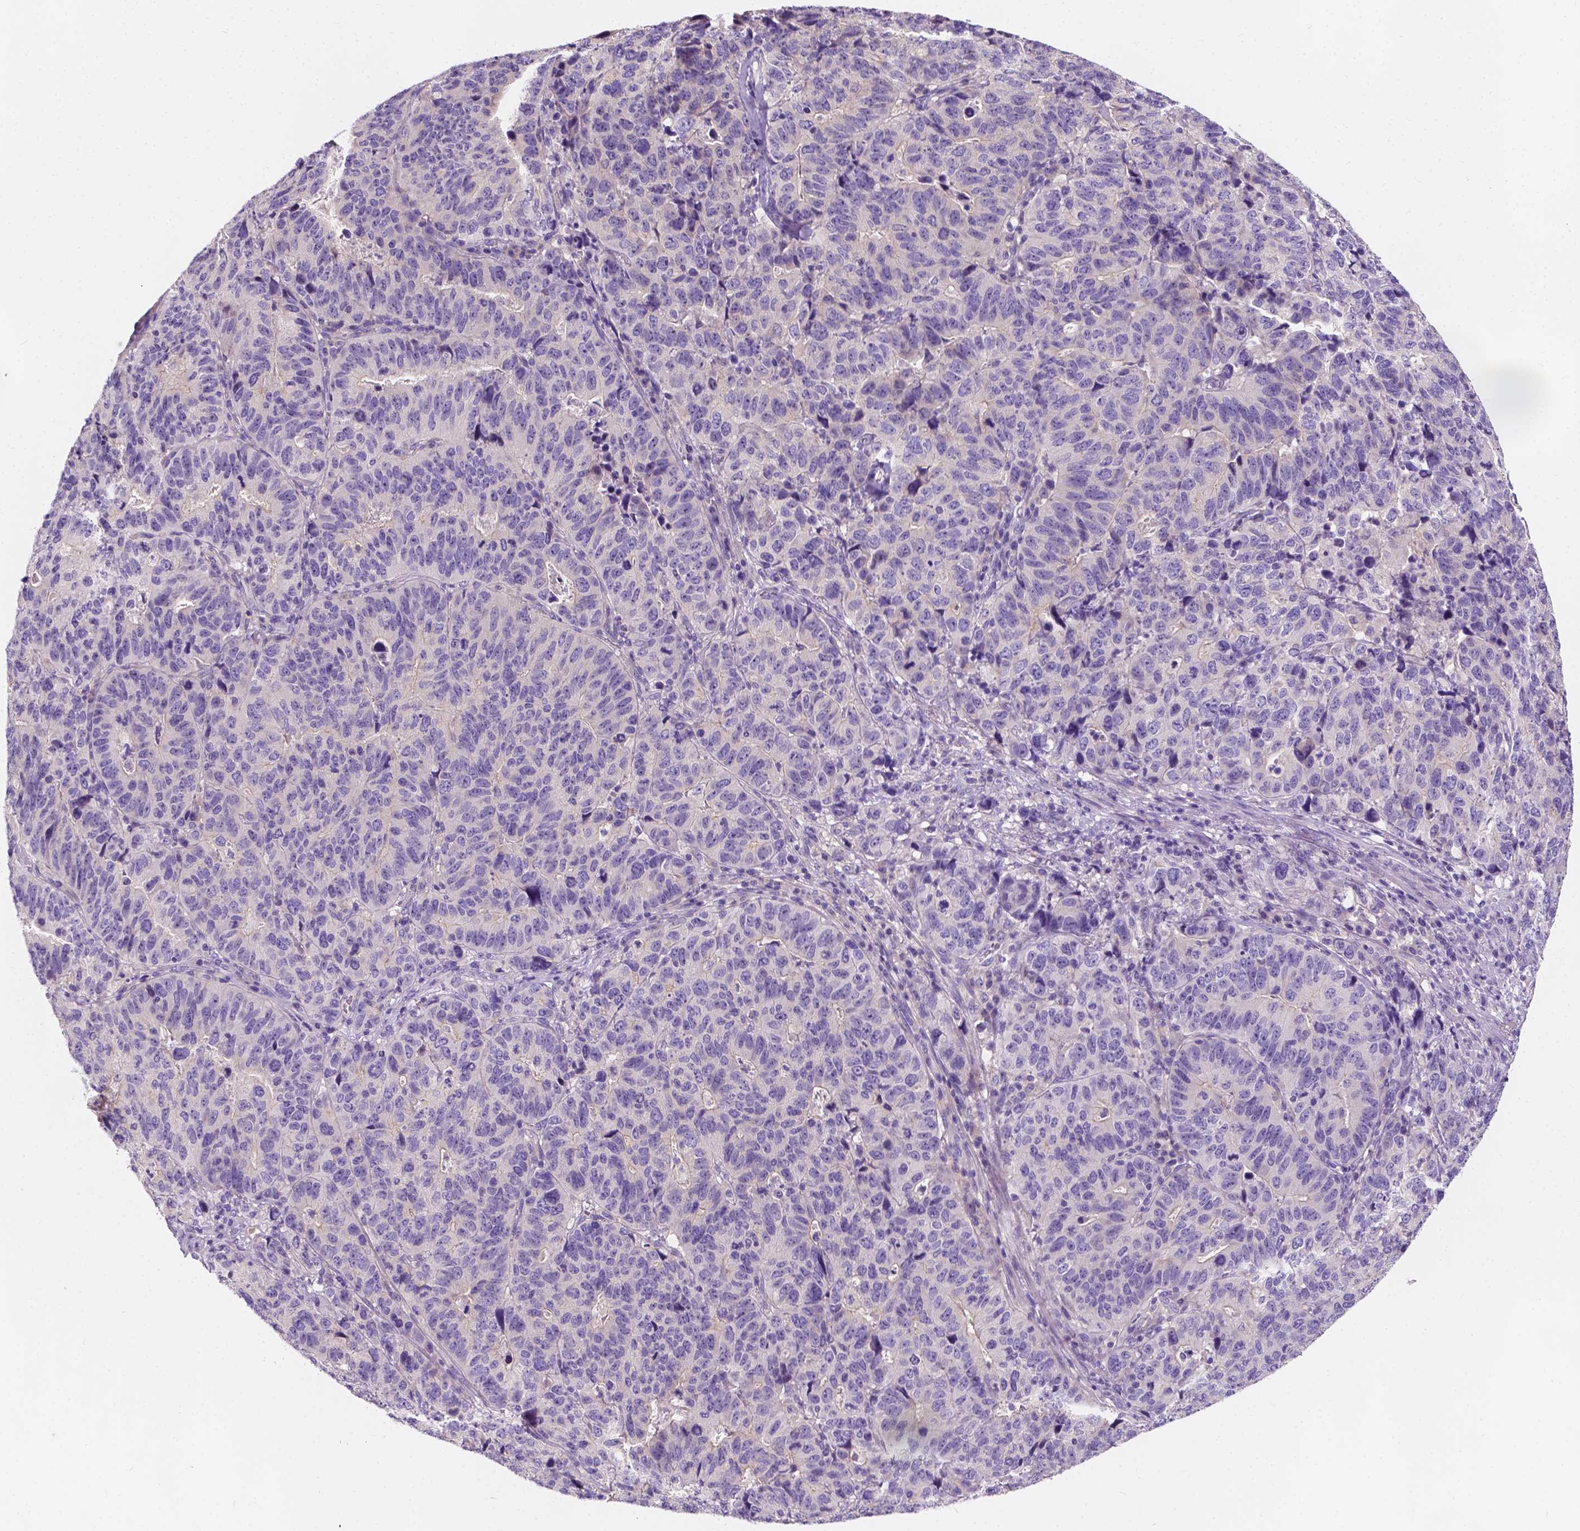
{"staining": {"intensity": "negative", "quantity": "none", "location": "none"}, "tissue": "stomach cancer", "cell_type": "Tumor cells", "image_type": "cancer", "snomed": [{"axis": "morphology", "description": "Adenocarcinoma, NOS"}, {"axis": "topography", "description": "Stomach, upper"}], "caption": "An image of human stomach cancer (adenocarcinoma) is negative for staining in tumor cells. The staining was performed using DAB to visualize the protein expression in brown, while the nuclei were stained in blue with hematoxylin (Magnification: 20x).", "gene": "SIRT2", "patient": {"sex": "female", "age": 67}}